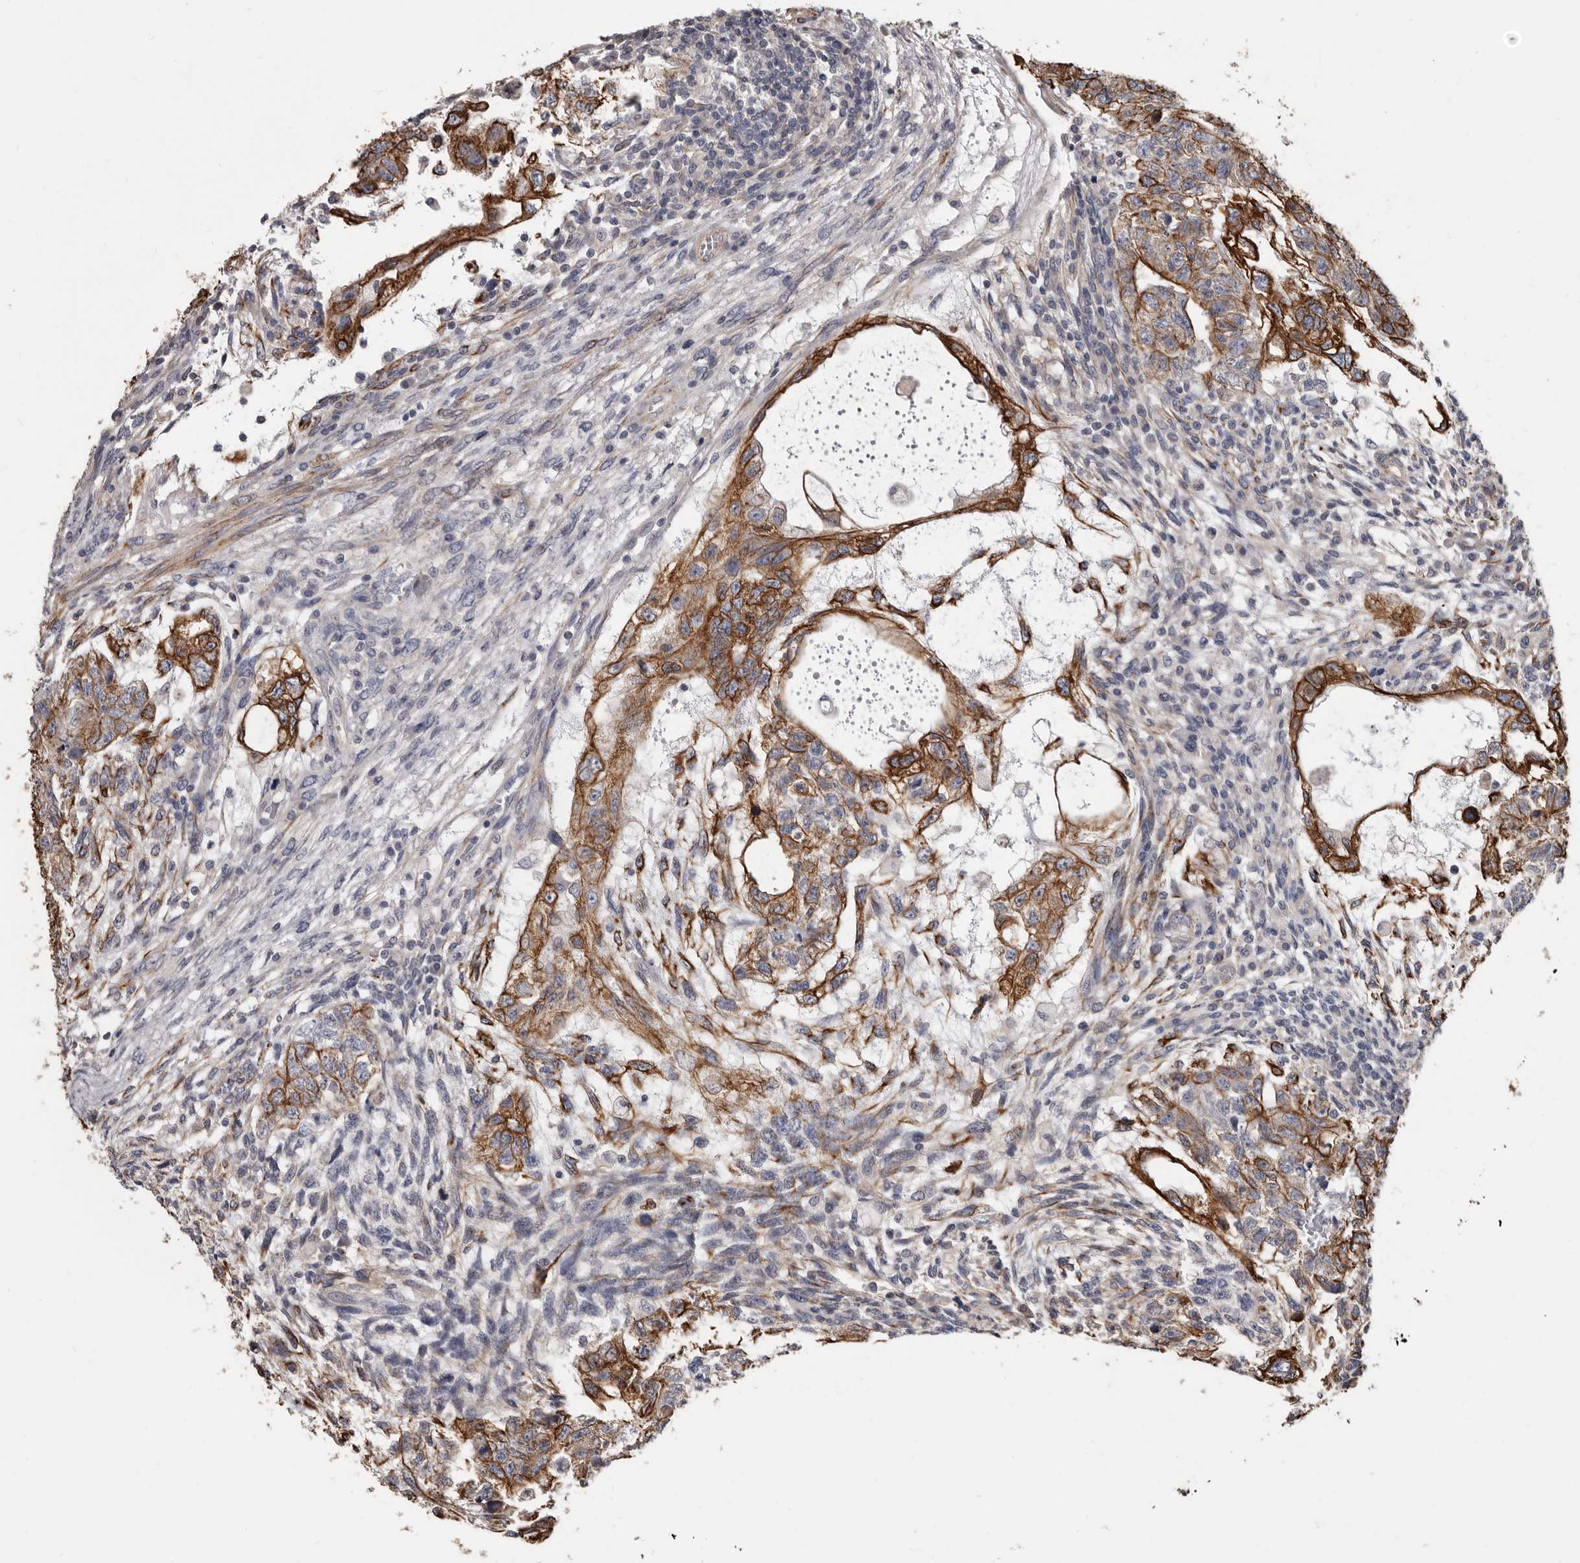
{"staining": {"intensity": "strong", "quantity": ">75%", "location": "cytoplasmic/membranous"}, "tissue": "testis cancer", "cell_type": "Tumor cells", "image_type": "cancer", "snomed": [{"axis": "morphology", "description": "Normal tissue, NOS"}, {"axis": "morphology", "description": "Carcinoma, Embryonal, NOS"}, {"axis": "topography", "description": "Testis"}], "caption": "Strong cytoplasmic/membranous expression is present in approximately >75% of tumor cells in testis cancer (embryonal carcinoma).", "gene": "MRPL18", "patient": {"sex": "male", "age": 36}}